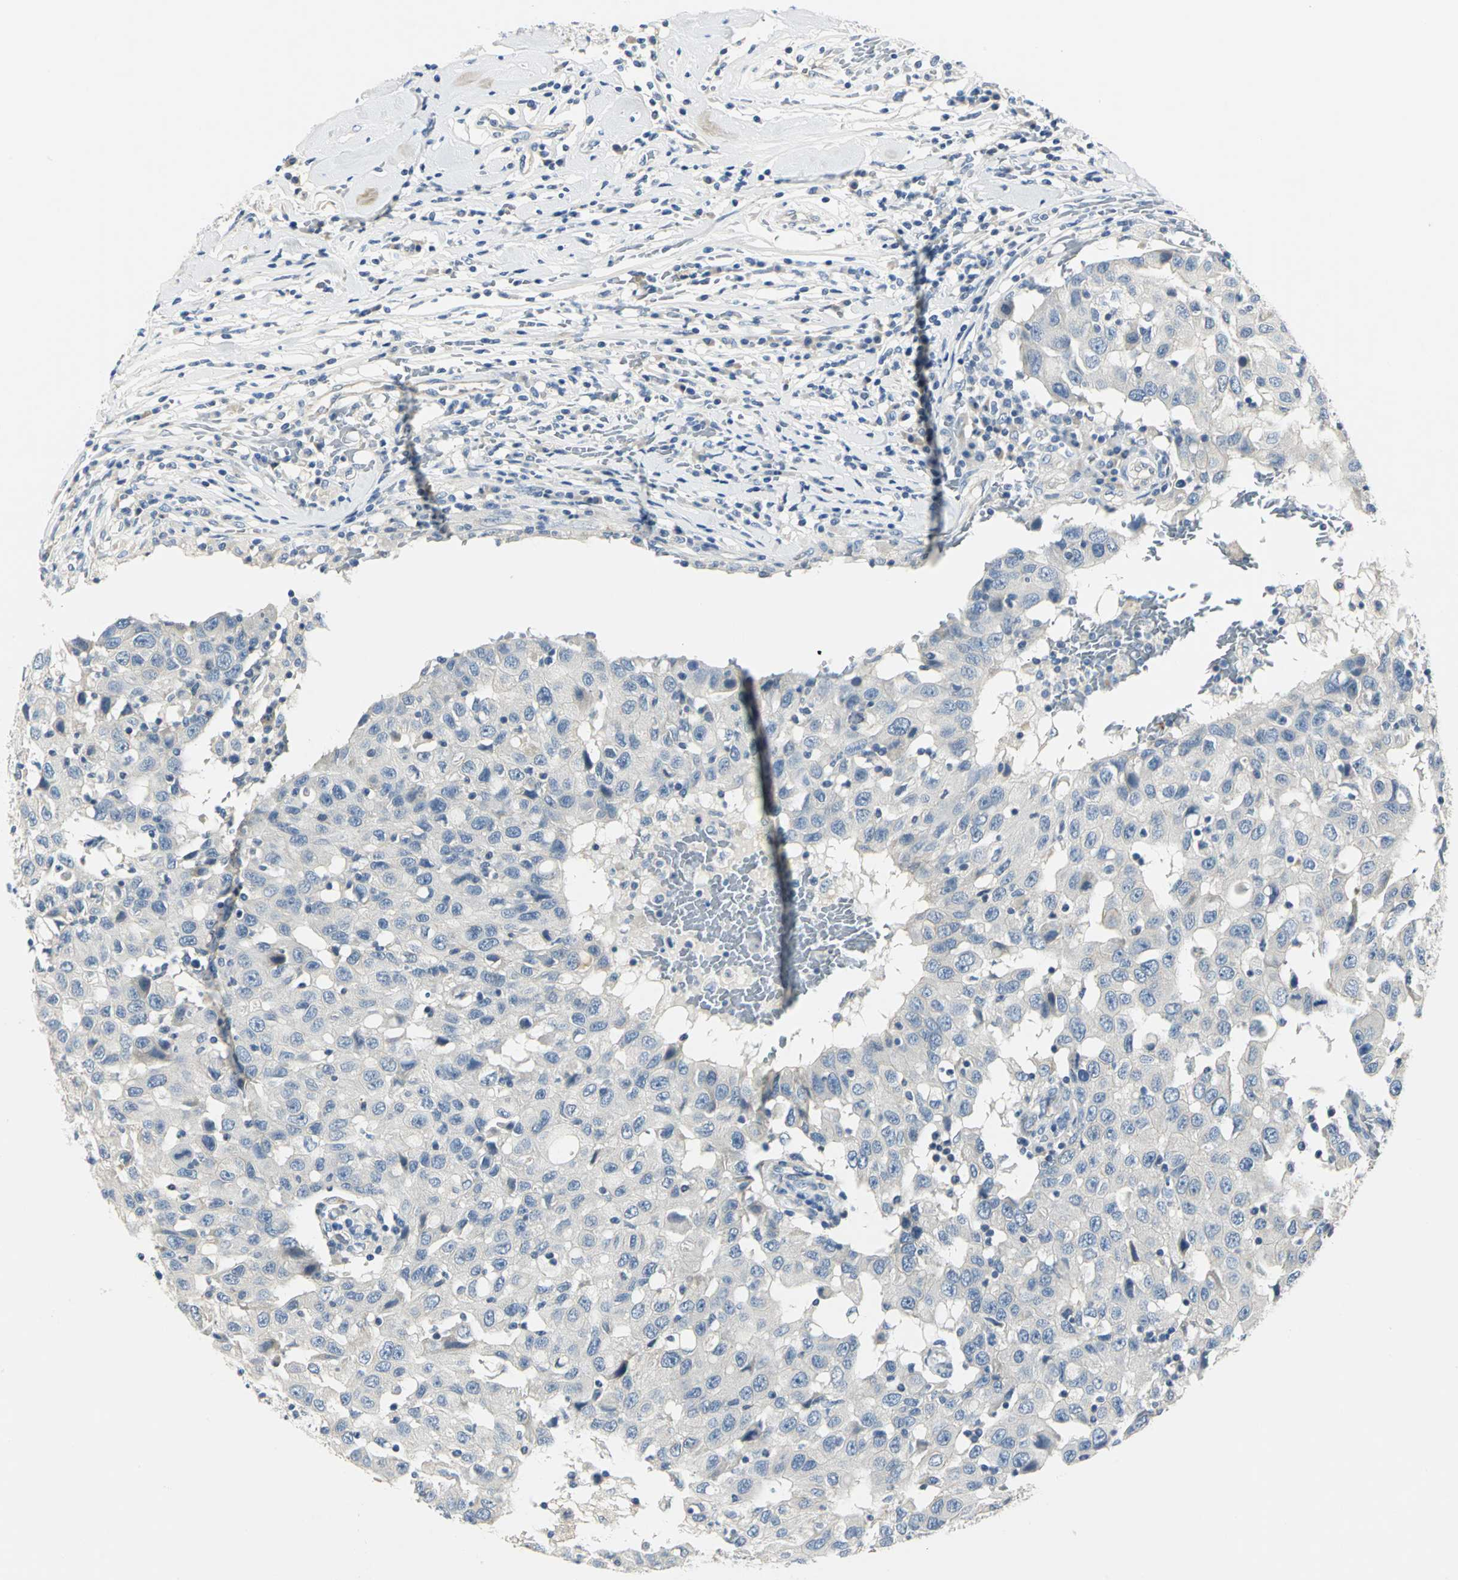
{"staining": {"intensity": "negative", "quantity": "none", "location": "none"}, "tissue": "breast cancer", "cell_type": "Tumor cells", "image_type": "cancer", "snomed": [{"axis": "morphology", "description": "Duct carcinoma"}, {"axis": "topography", "description": "Breast"}], "caption": "Immunohistochemistry photomicrograph of neoplastic tissue: human breast cancer stained with DAB exhibits no significant protein staining in tumor cells.", "gene": "RIPOR1", "patient": {"sex": "female", "age": 27}}